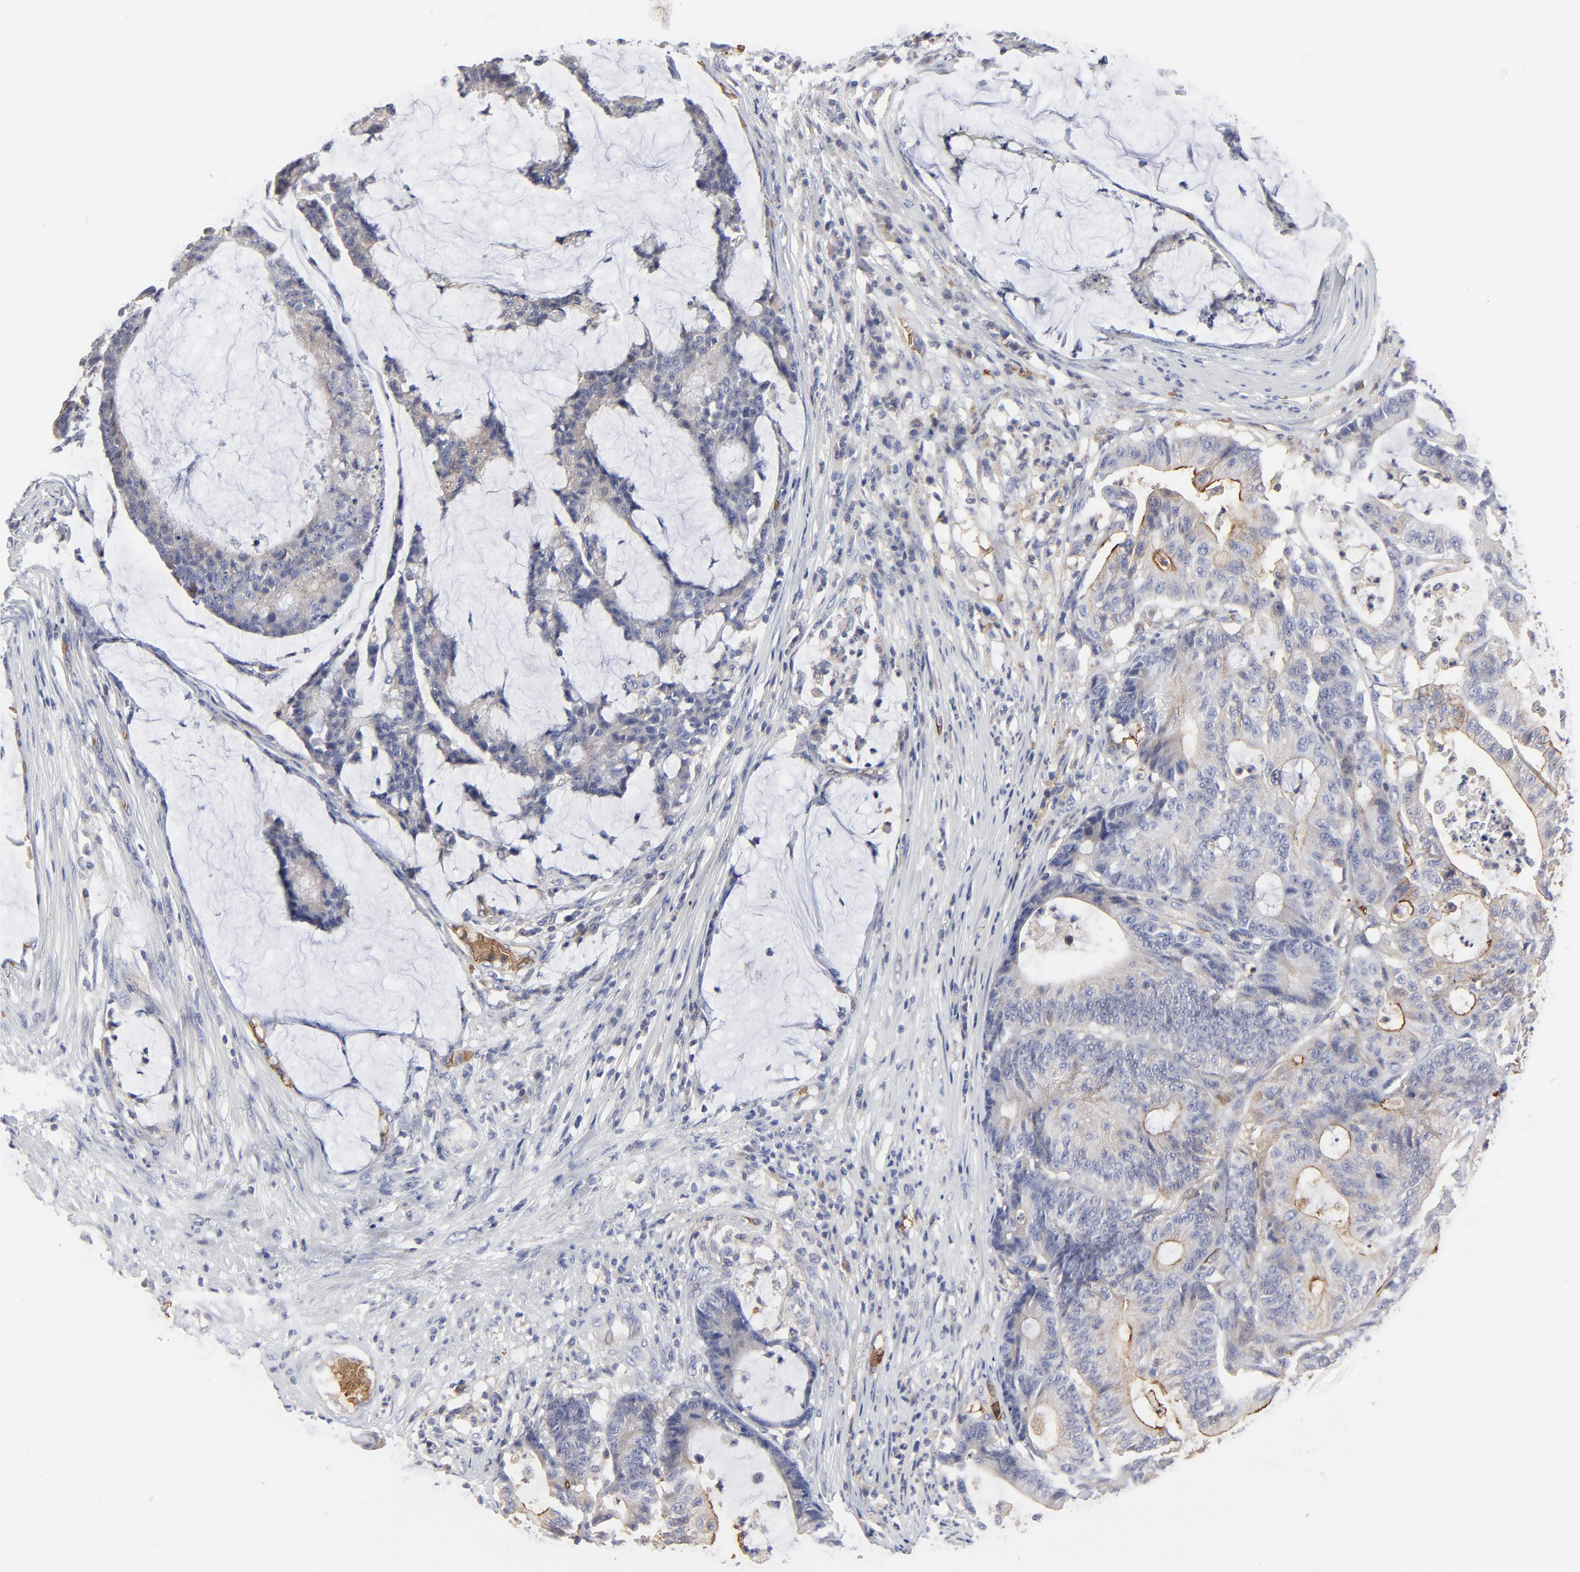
{"staining": {"intensity": "weak", "quantity": "<25%", "location": "cytoplasmic/membranous"}, "tissue": "colorectal cancer", "cell_type": "Tumor cells", "image_type": "cancer", "snomed": [{"axis": "morphology", "description": "Adenocarcinoma, NOS"}, {"axis": "topography", "description": "Colon"}], "caption": "A photomicrograph of colorectal adenocarcinoma stained for a protein shows no brown staining in tumor cells.", "gene": "PAG1", "patient": {"sex": "female", "age": 84}}